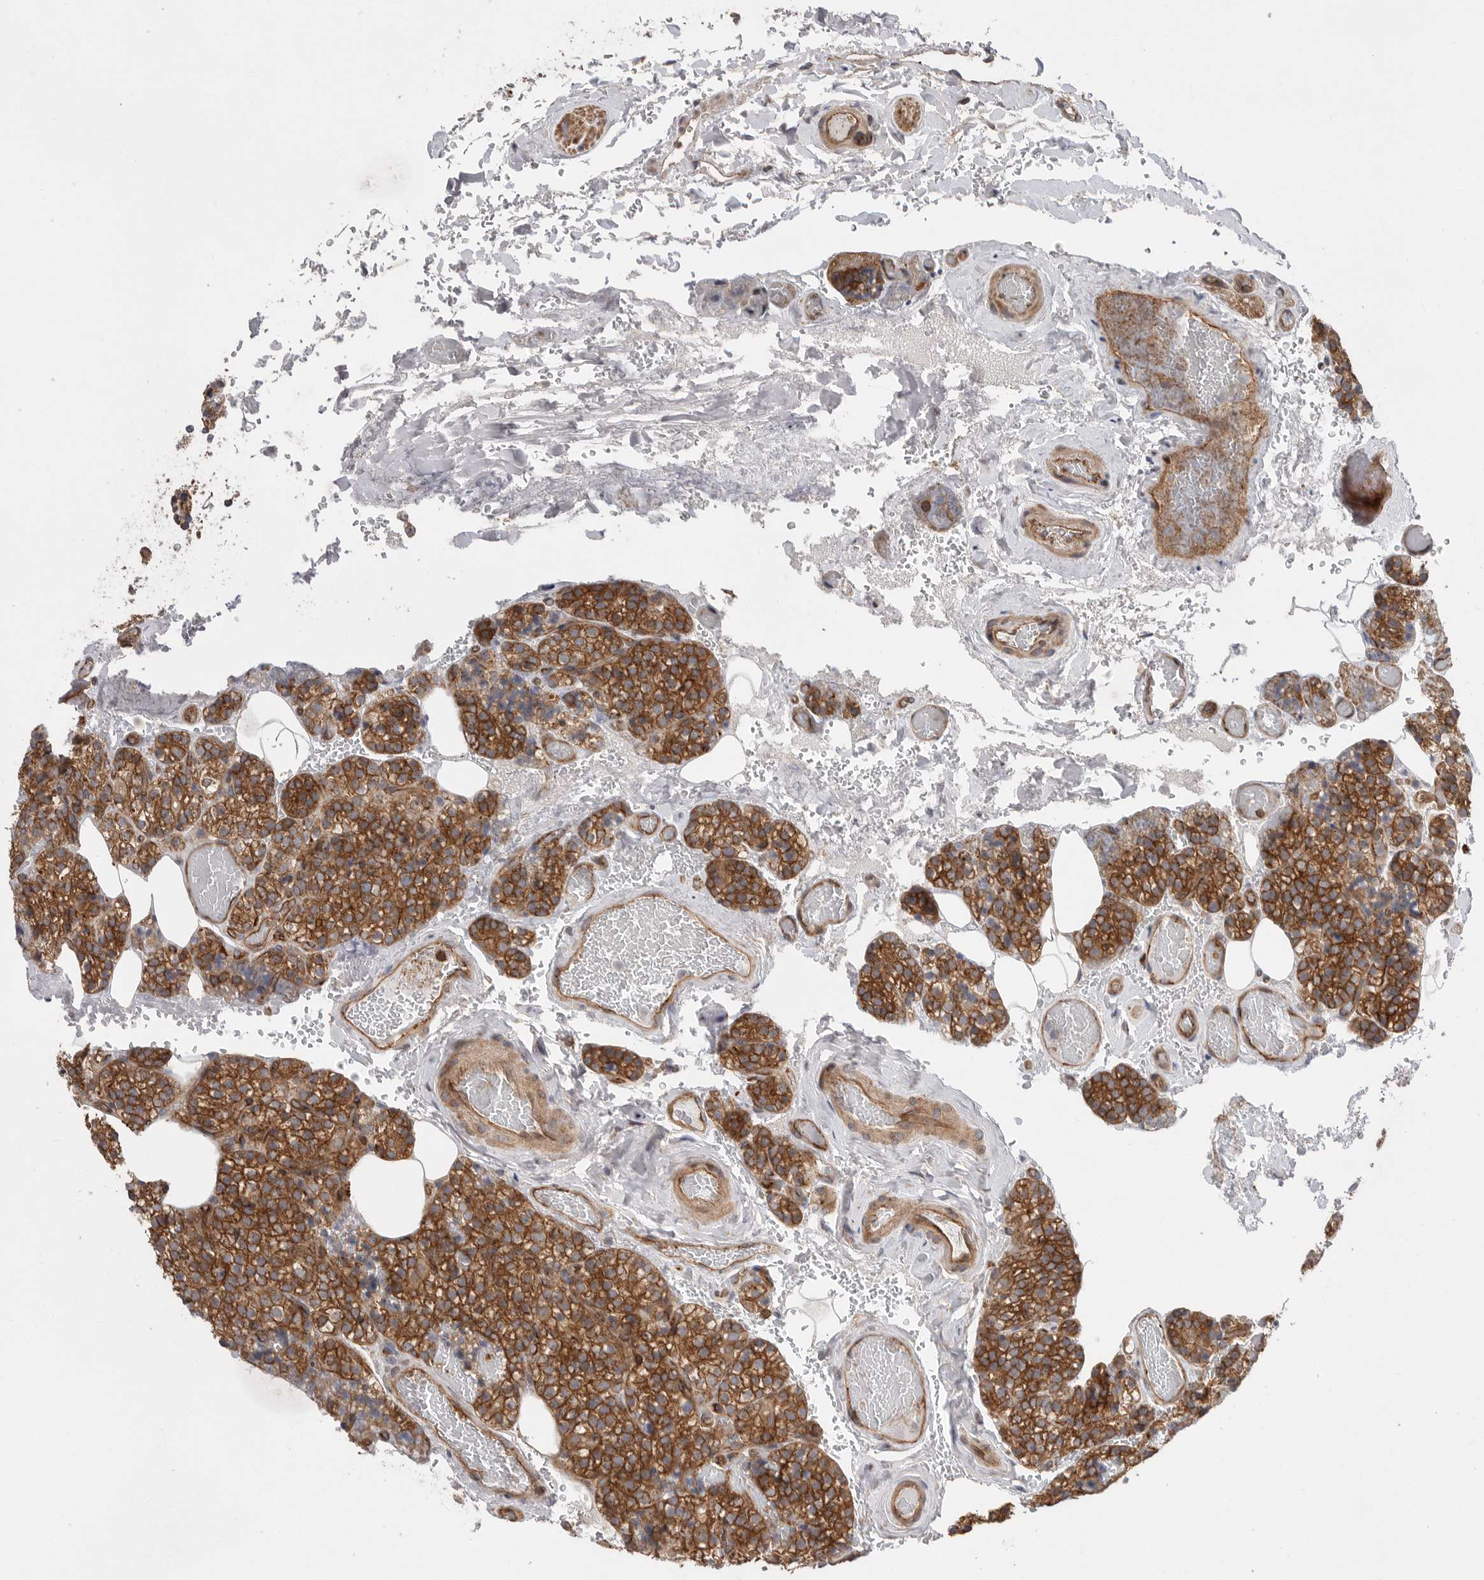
{"staining": {"intensity": "strong", "quantity": ">75%", "location": "cytoplasmic/membranous"}, "tissue": "parathyroid gland", "cell_type": "Glandular cells", "image_type": "normal", "snomed": [{"axis": "morphology", "description": "Normal tissue, NOS"}, {"axis": "topography", "description": "Parathyroid gland"}], "caption": "High-magnification brightfield microscopy of unremarkable parathyroid gland stained with DAB (brown) and counterstained with hematoxylin (blue). glandular cells exhibit strong cytoplasmic/membranous staining is present in about>75% of cells.", "gene": "PRKCH", "patient": {"sex": "male", "age": 87}}